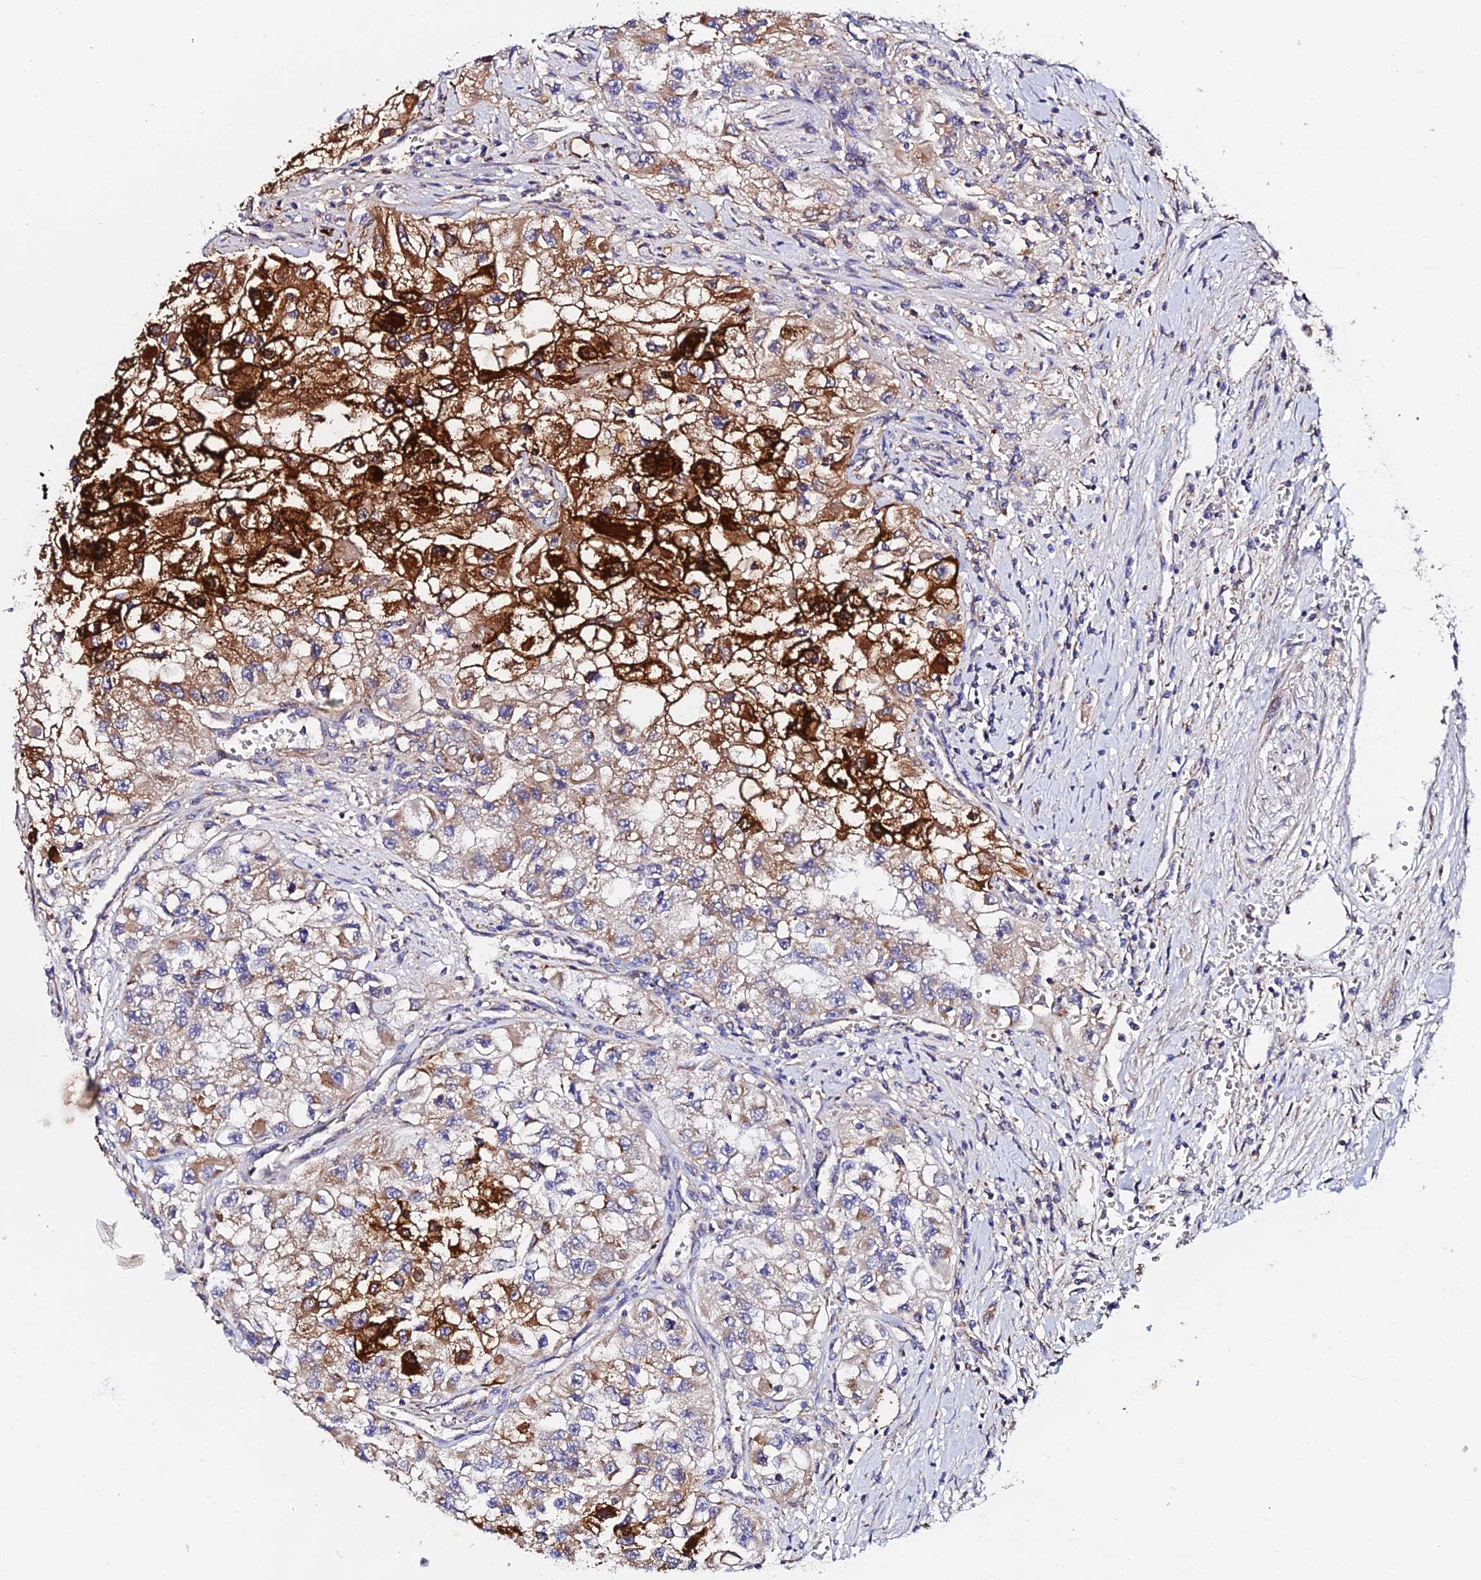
{"staining": {"intensity": "strong", "quantity": "25%-75%", "location": "cytoplasmic/membranous"}, "tissue": "renal cancer", "cell_type": "Tumor cells", "image_type": "cancer", "snomed": [{"axis": "morphology", "description": "Adenocarcinoma, NOS"}, {"axis": "topography", "description": "Kidney"}], "caption": "A histopathology image of human adenocarcinoma (renal) stained for a protein demonstrates strong cytoplasmic/membranous brown staining in tumor cells. (DAB (3,3'-diaminobenzidine) IHC, brown staining for protein, blue staining for nuclei).", "gene": "ZBED8", "patient": {"sex": "male", "age": 63}}